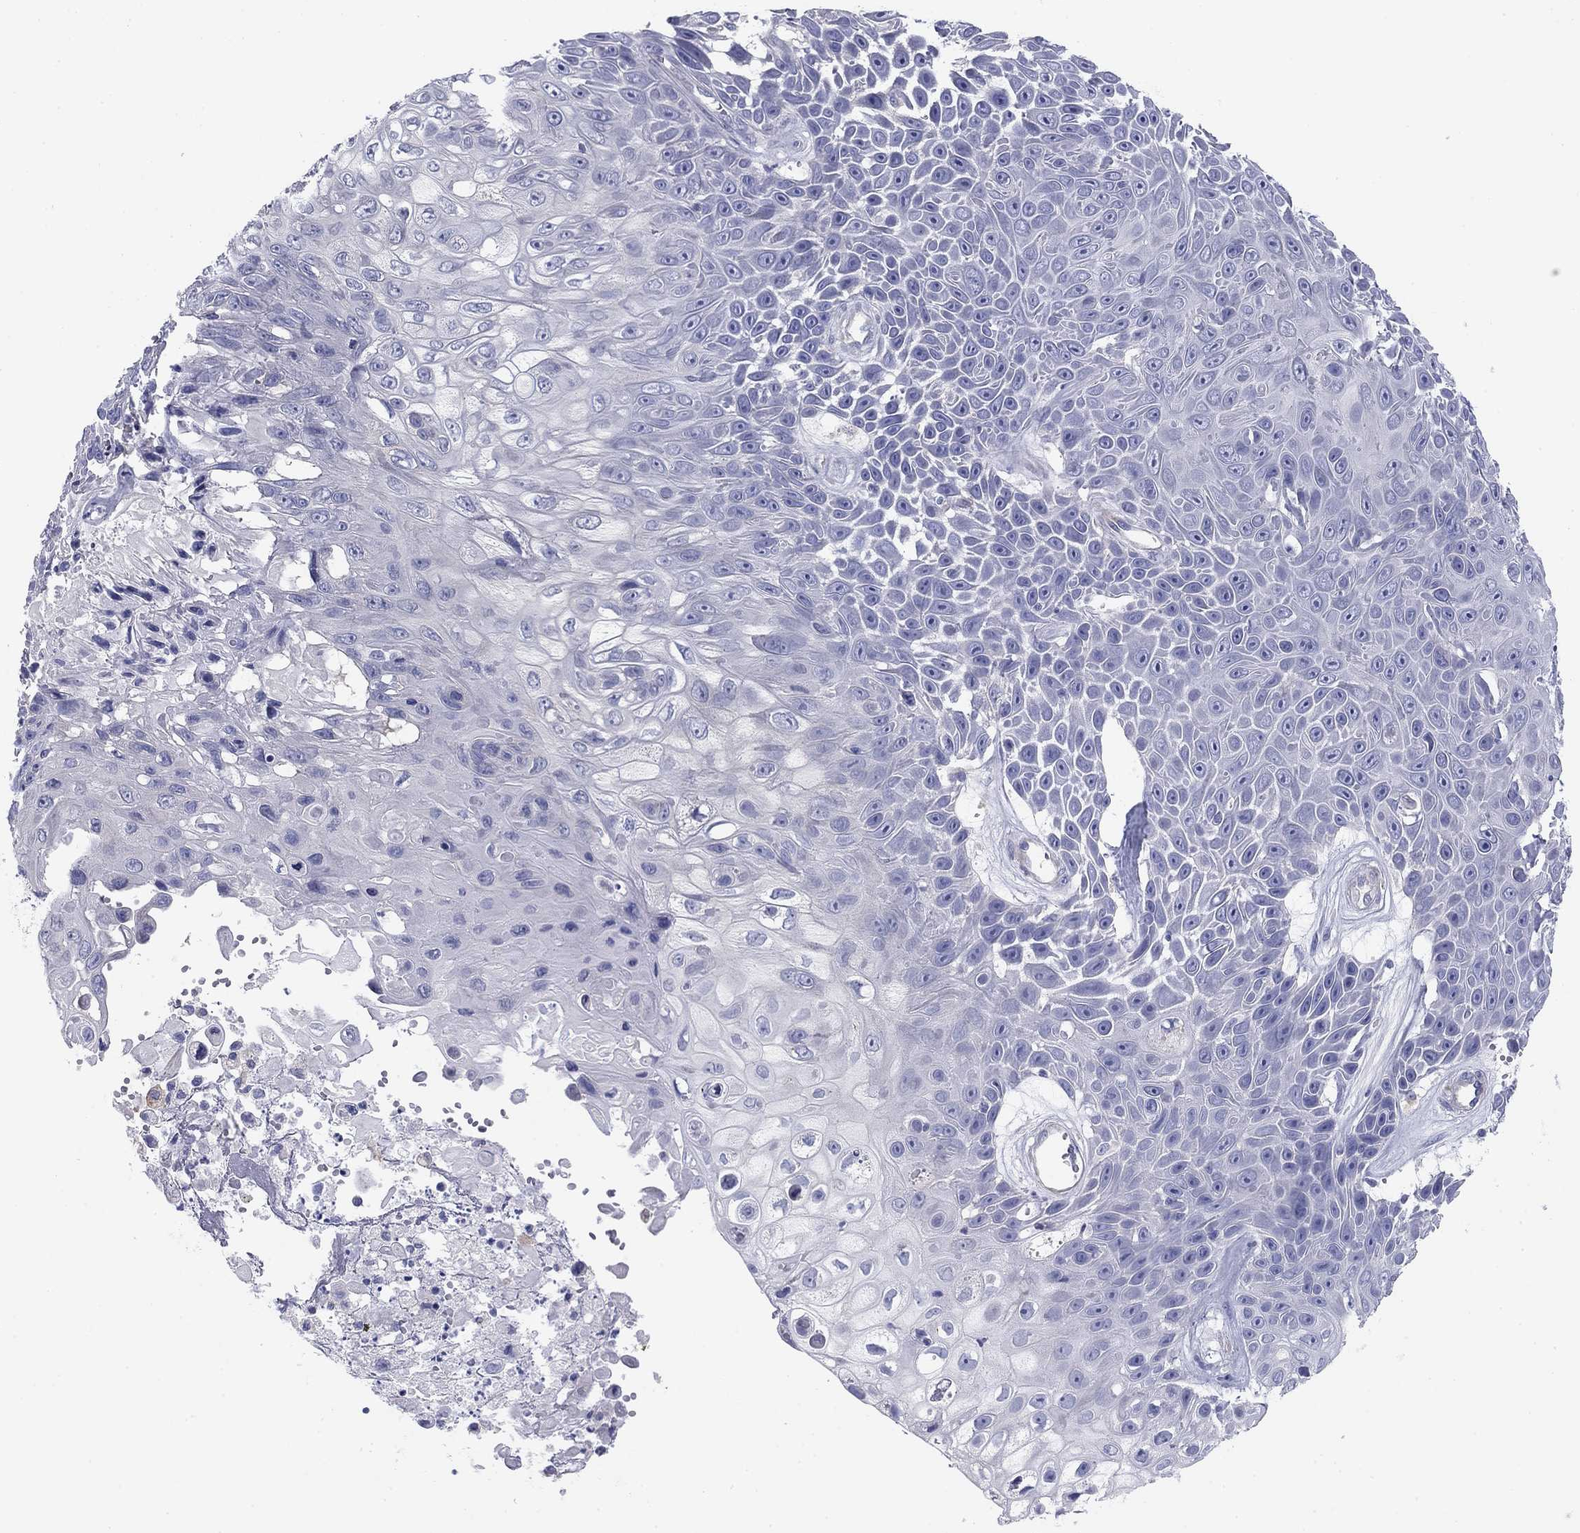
{"staining": {"intensity": "negative", "quantity": "none", "location": "none"}, "tissue": "skin cancer", "cell_type": "Tumor cells", "image_type": "cancer", "snomed": [{"axis": "morphology", "description": "Squamous cell carcinoma, NOS"}, {"axis": "topography", "description": "Skin"}], "caption": "IHC micrograph of squamous cell carcinoma (skin) stained for a protein (brown), which displays no staining in tumor cells.", "gene": "SEPTIN3", "patient": {"sex": "male", "age": 82}}